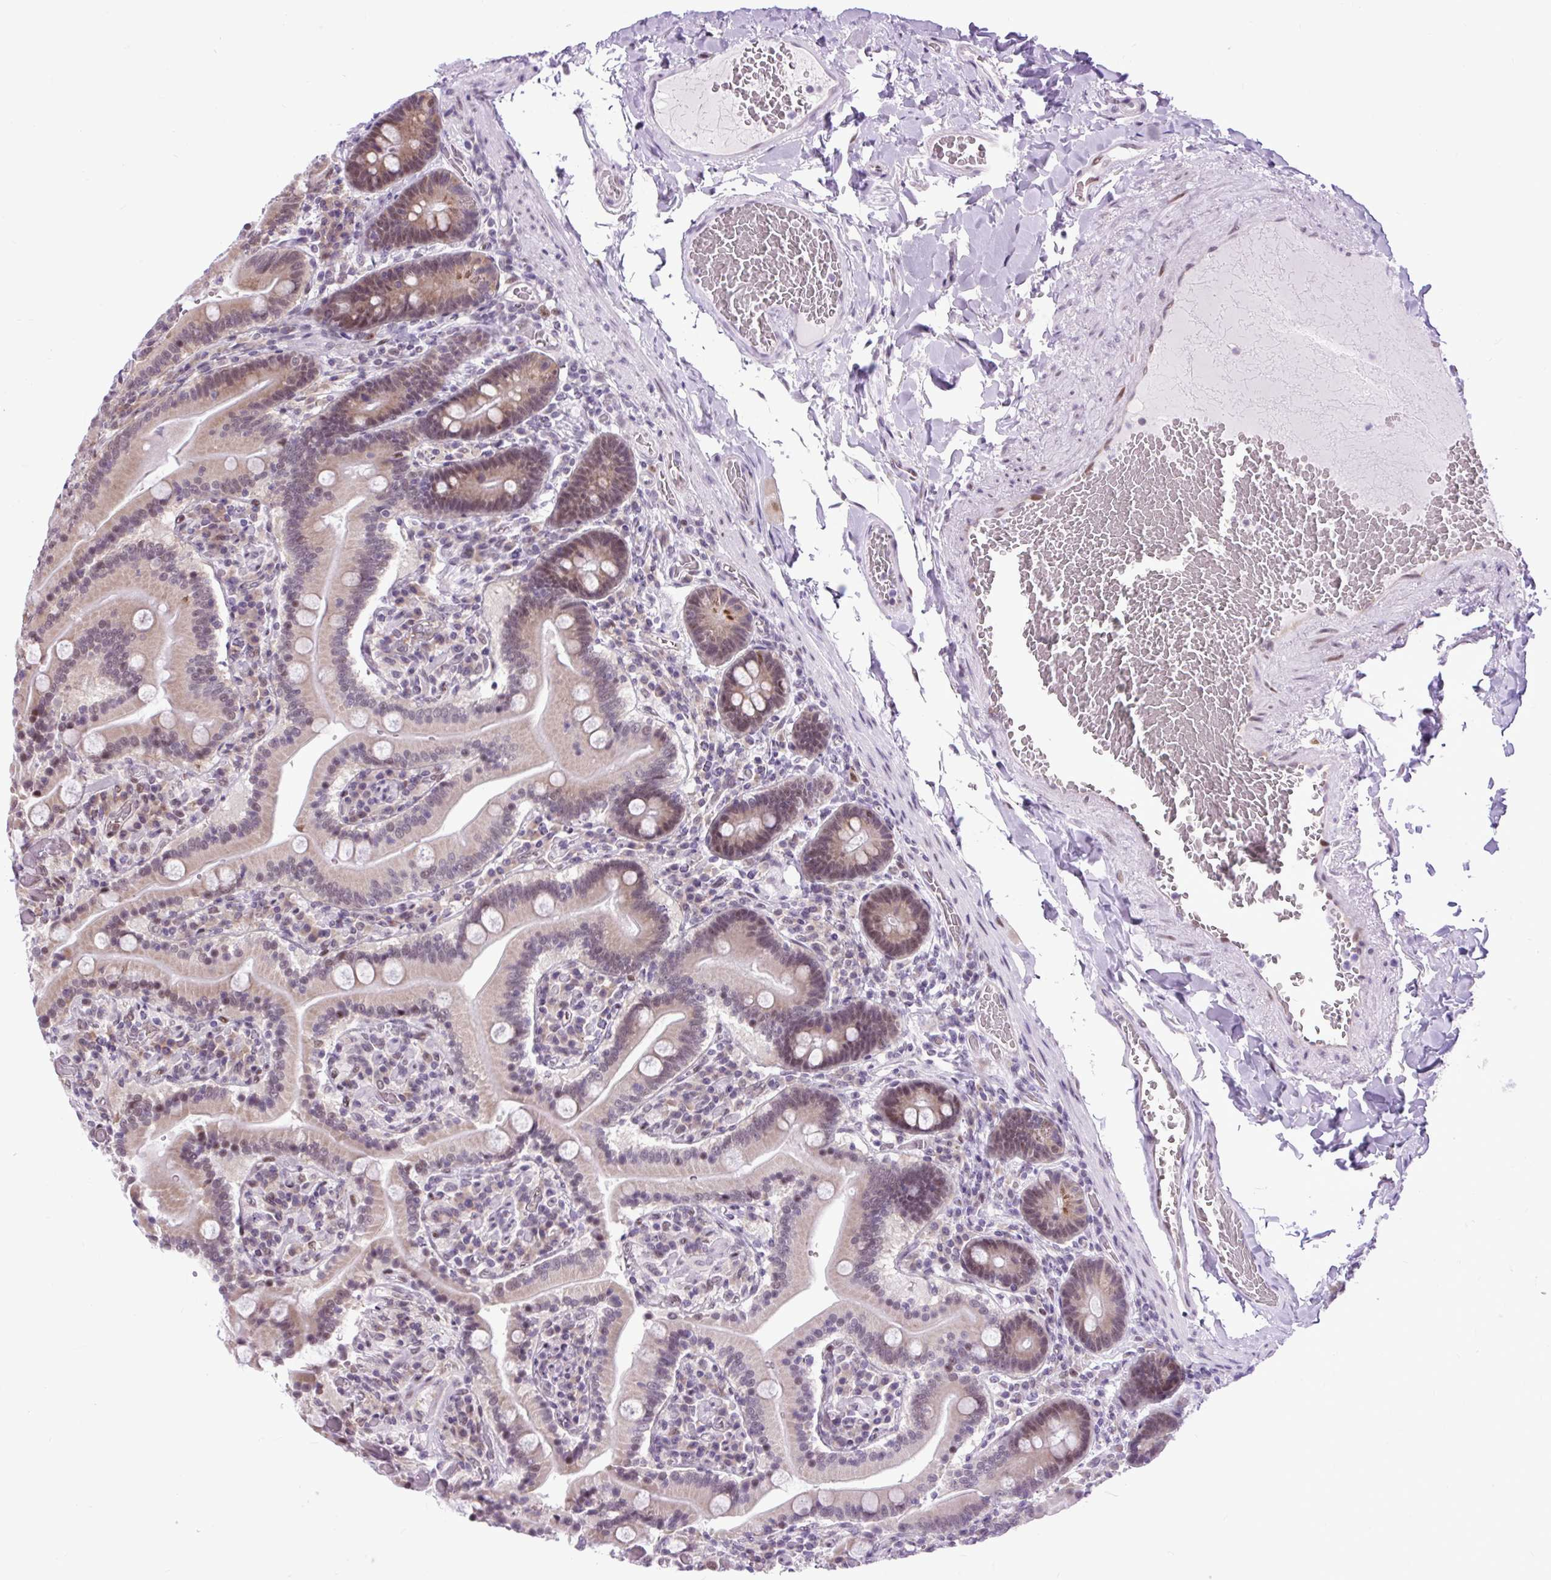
{"staining": {"intensity": "moderate", "quantity": ">75%", "location": "nuclear"}, "tissue": "duodenum", "cell_type": "Glandular cells", "image_type": "normal", "snomed": [{"axis": "morphology", "description": "Normal tissue, NOS"}, {"axis": "topography", "description": "Duodenum"}], "caption": "DAB (3,3'-diaminobenzidine) immunohistochemical staining of normal duodenum displays moderate nuclear protein expression in about >75% of glandular cells.", "gene": "CLK2", "patient": {"sex": "female", "age": 62}}